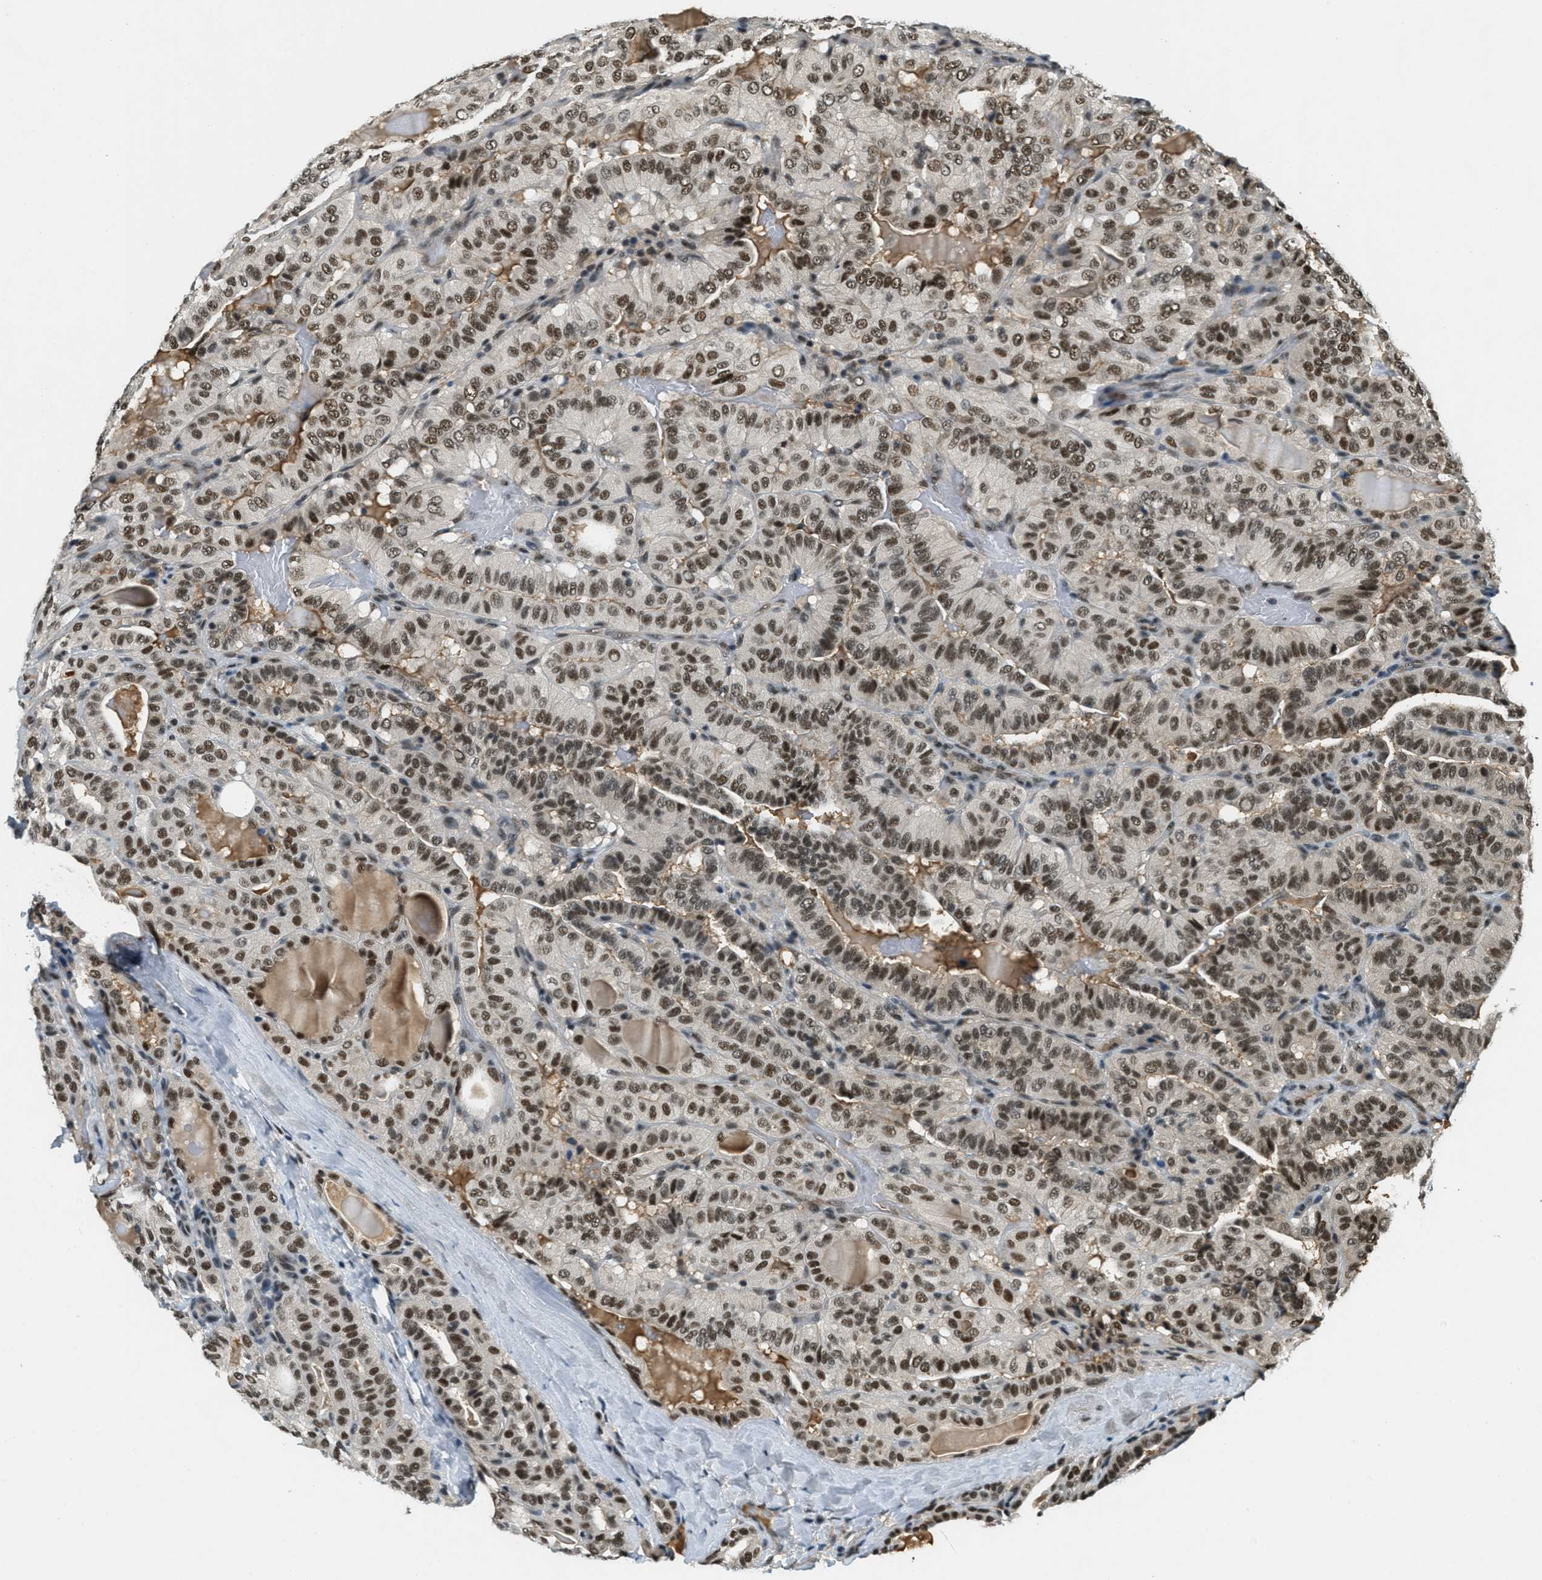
{"staining": {"intensity": "strong", "quantity": ">75%", "location": "nuclear"}, "tissue": "thyroid cancer", "cell_type": "Tumor cells", "image_type": "cancer", "snomed": [{"axis": "morphology", "description": "Papillary adenocarcinoma, NOS"}, {"axis": "topography", "description": "Thyroid gland"}], "caption": "This is an image of immunohistochemistry (IHC) staining of thyroid papillary adenocarcinoma, which shows strong staining in the nuclear of tumor cells.", "gene": "ZNF148", "patient": {"sex": "male", "age": 77}}